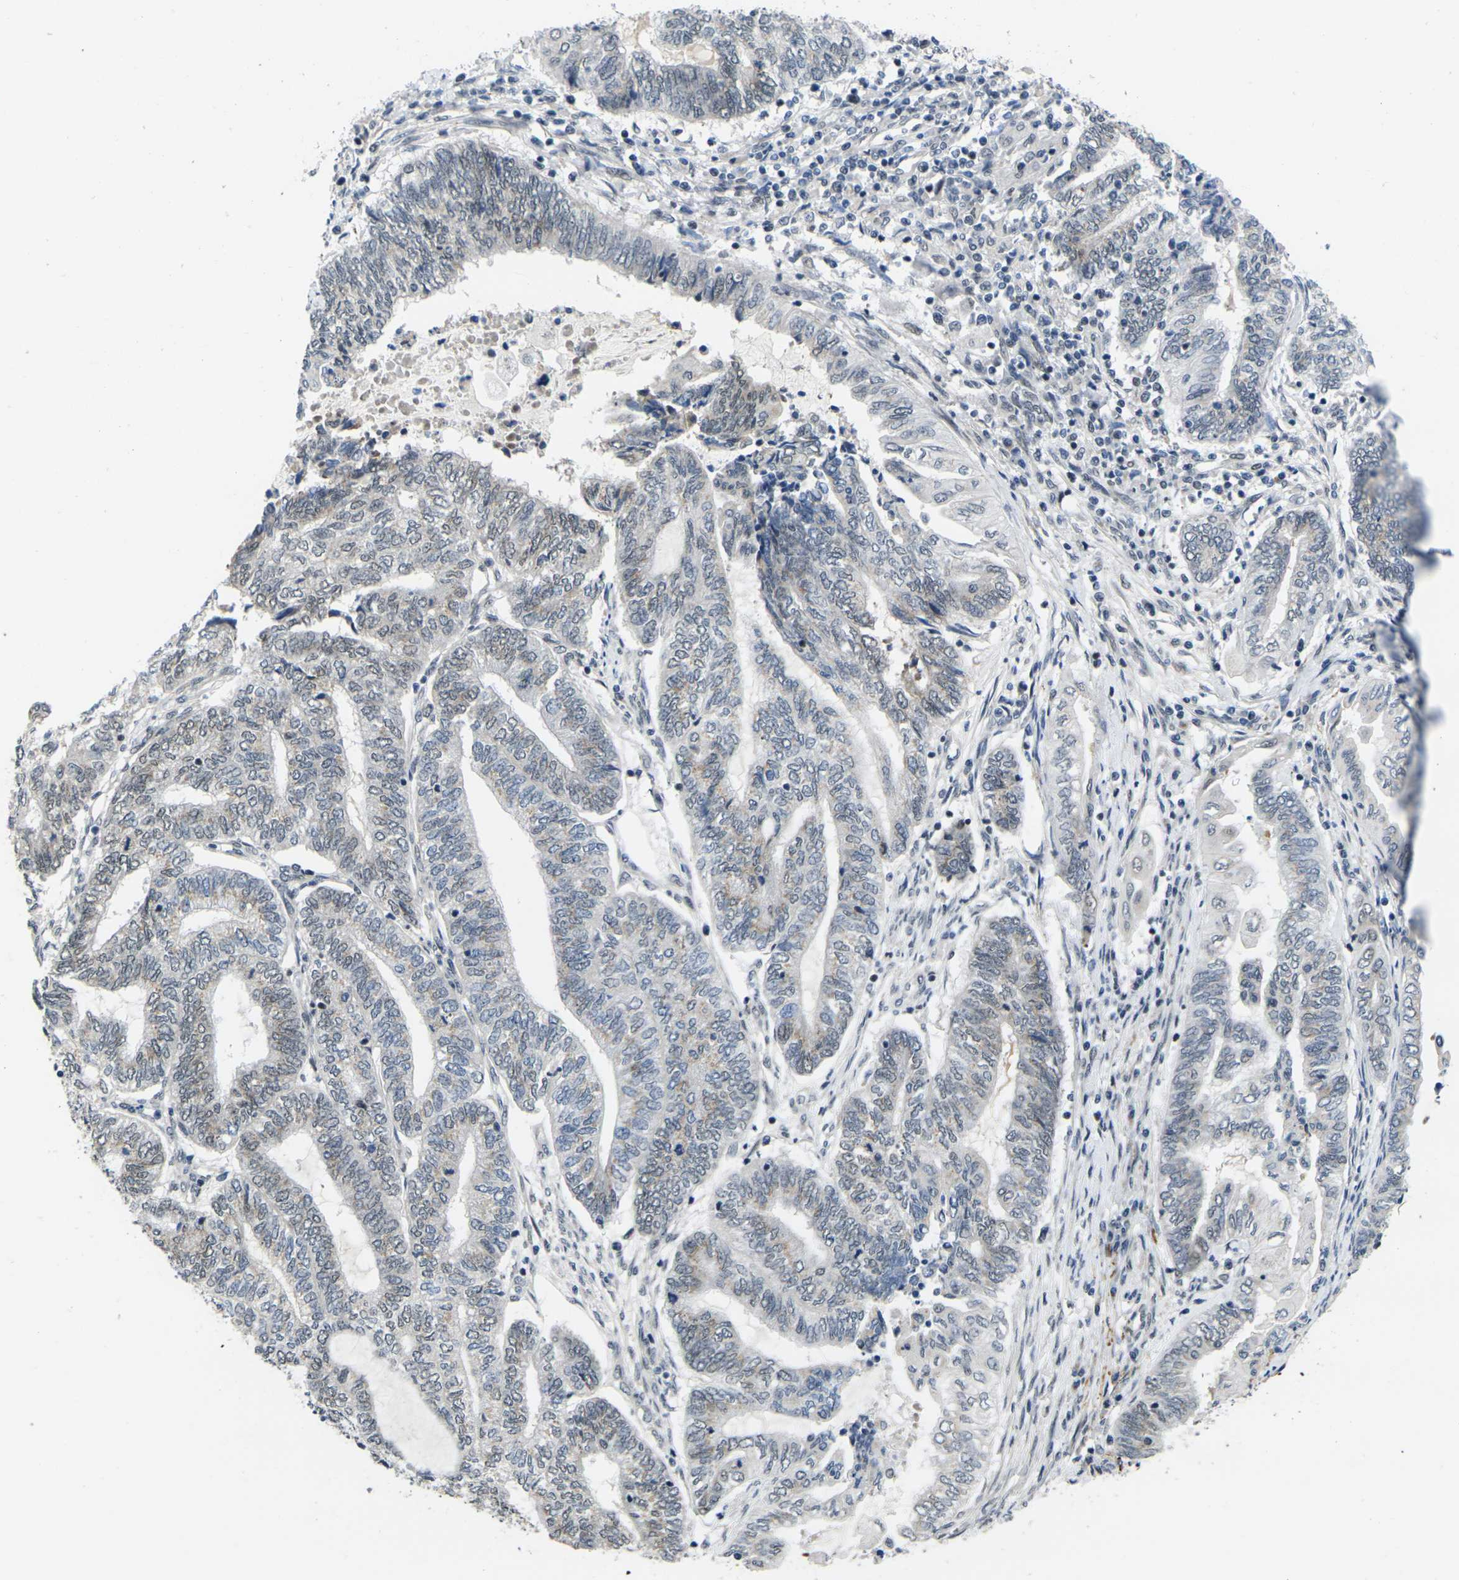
{"staining": {"intensity": "weak", "quantity": "<25%", "location": "nuclear"}, "tissue": "endometrial cancer", "cell_type": "Tumor cells", "image_type": "cancer", "snomed": [{"axis": "morphology", "description": "Adenocarcinoma, NOS"}, {"axis": "topography", "description": "Uterus"}, {"axis": "topography", "description": "Endometrium"}], "caption": "High power microscopy image of an immunohistochemistry image of endometrial cancer, revealing no significant positivity in tumor cells. (Immunohistochemistry (ihc), brightfield microscopy, high magnification).", "gene": "RBM7", "patient": {"sex": "female", "age": 70}}